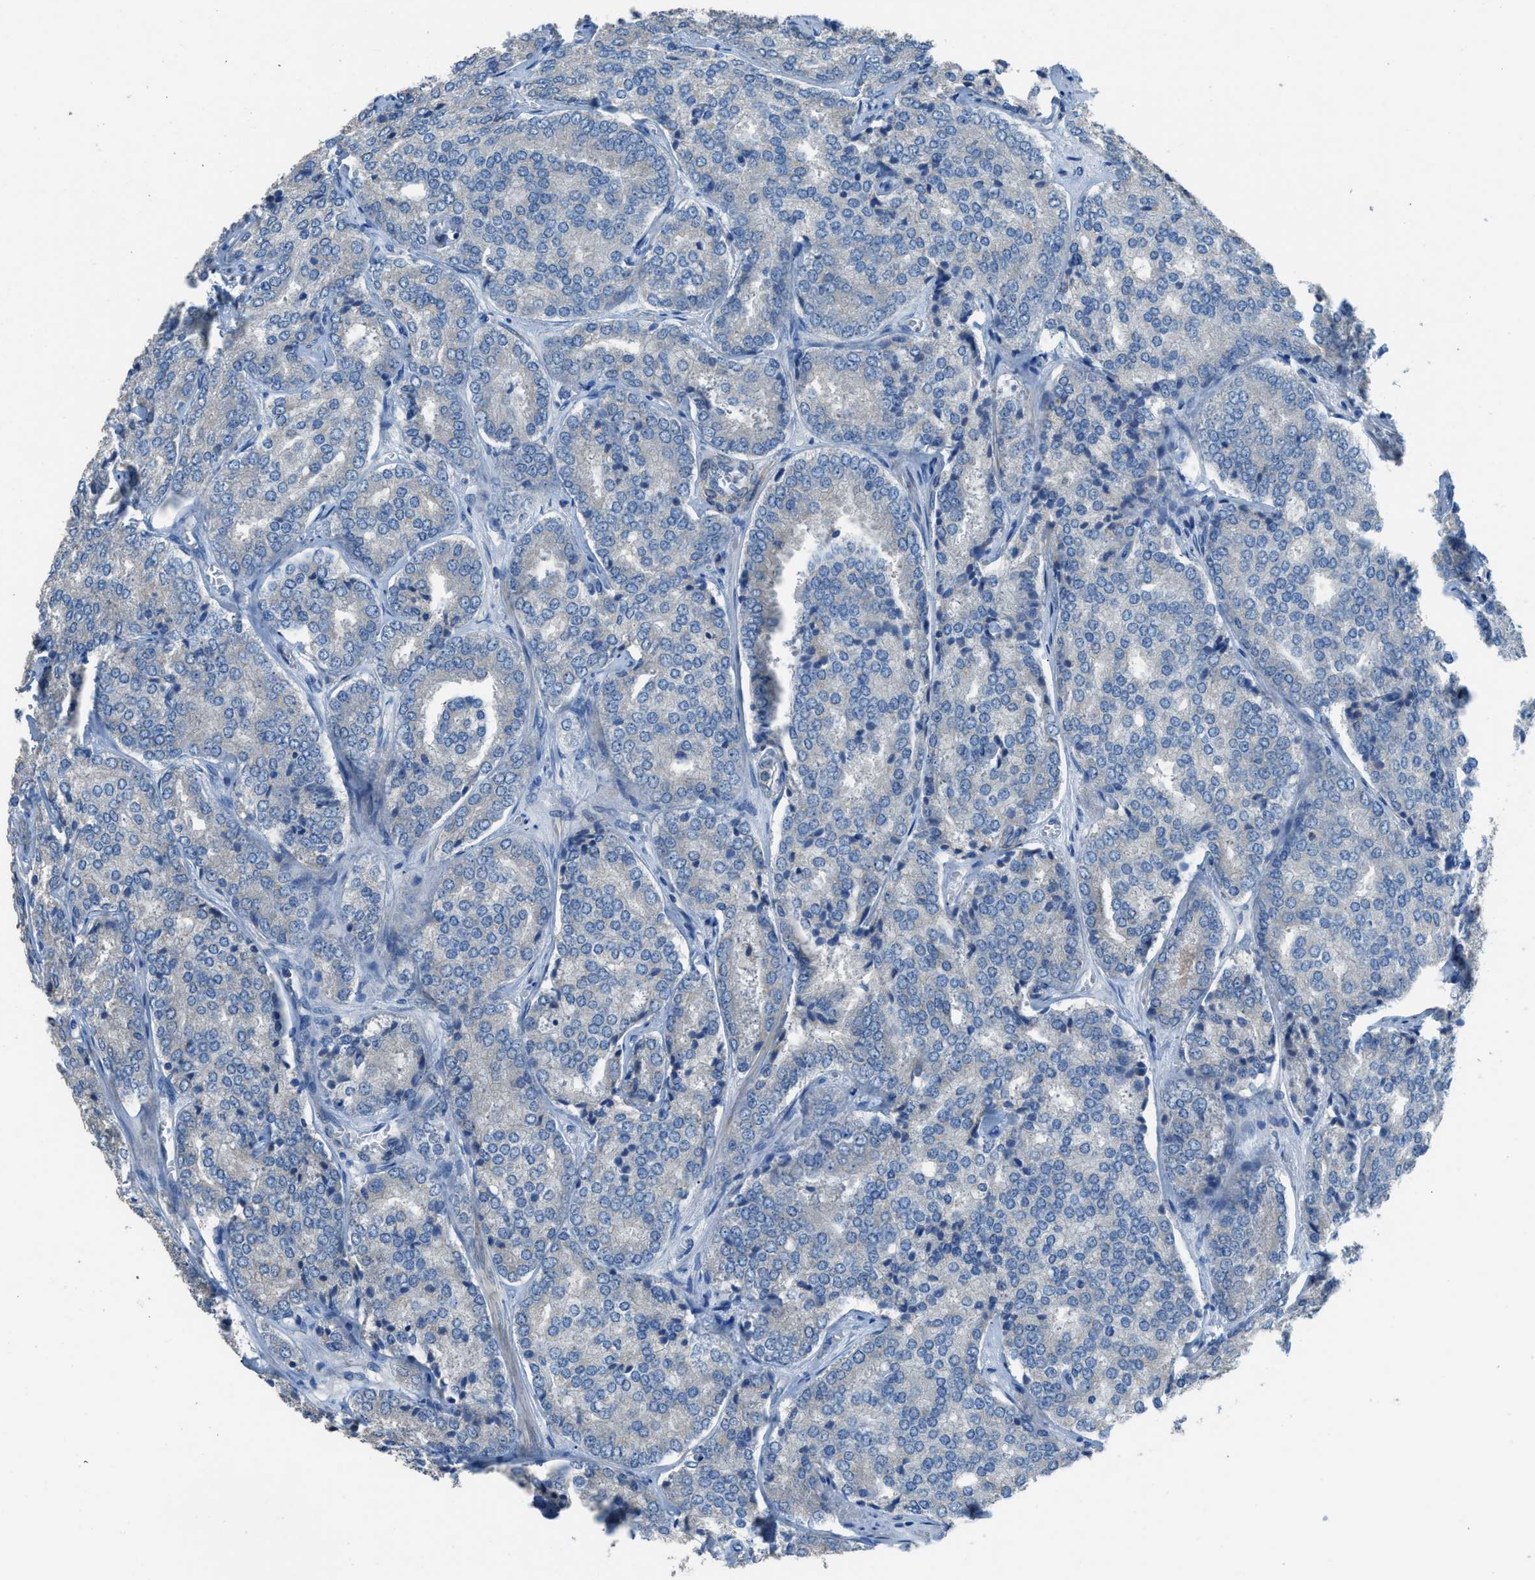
{"staining": {"intensity": "negative", "quantity": "none", "location": "none"}, "tissue": "prostate cancer", "cell_type": "Tumor cells", "image_type": "cancer", "snomed": [{"axis": "morphology", "description": "Adenocarcinoma, High grade"}, {"axis": "topography", "description": "Prostate"}], "caption": "High magnification brightfield microscopy of prostate cancer stained with DAB (brown) and counterstained with hematoxylin (blue): tumor cells show no significant expression.", "gene": "TIMD4", "patient": {"sex": "male", "age": 65}}